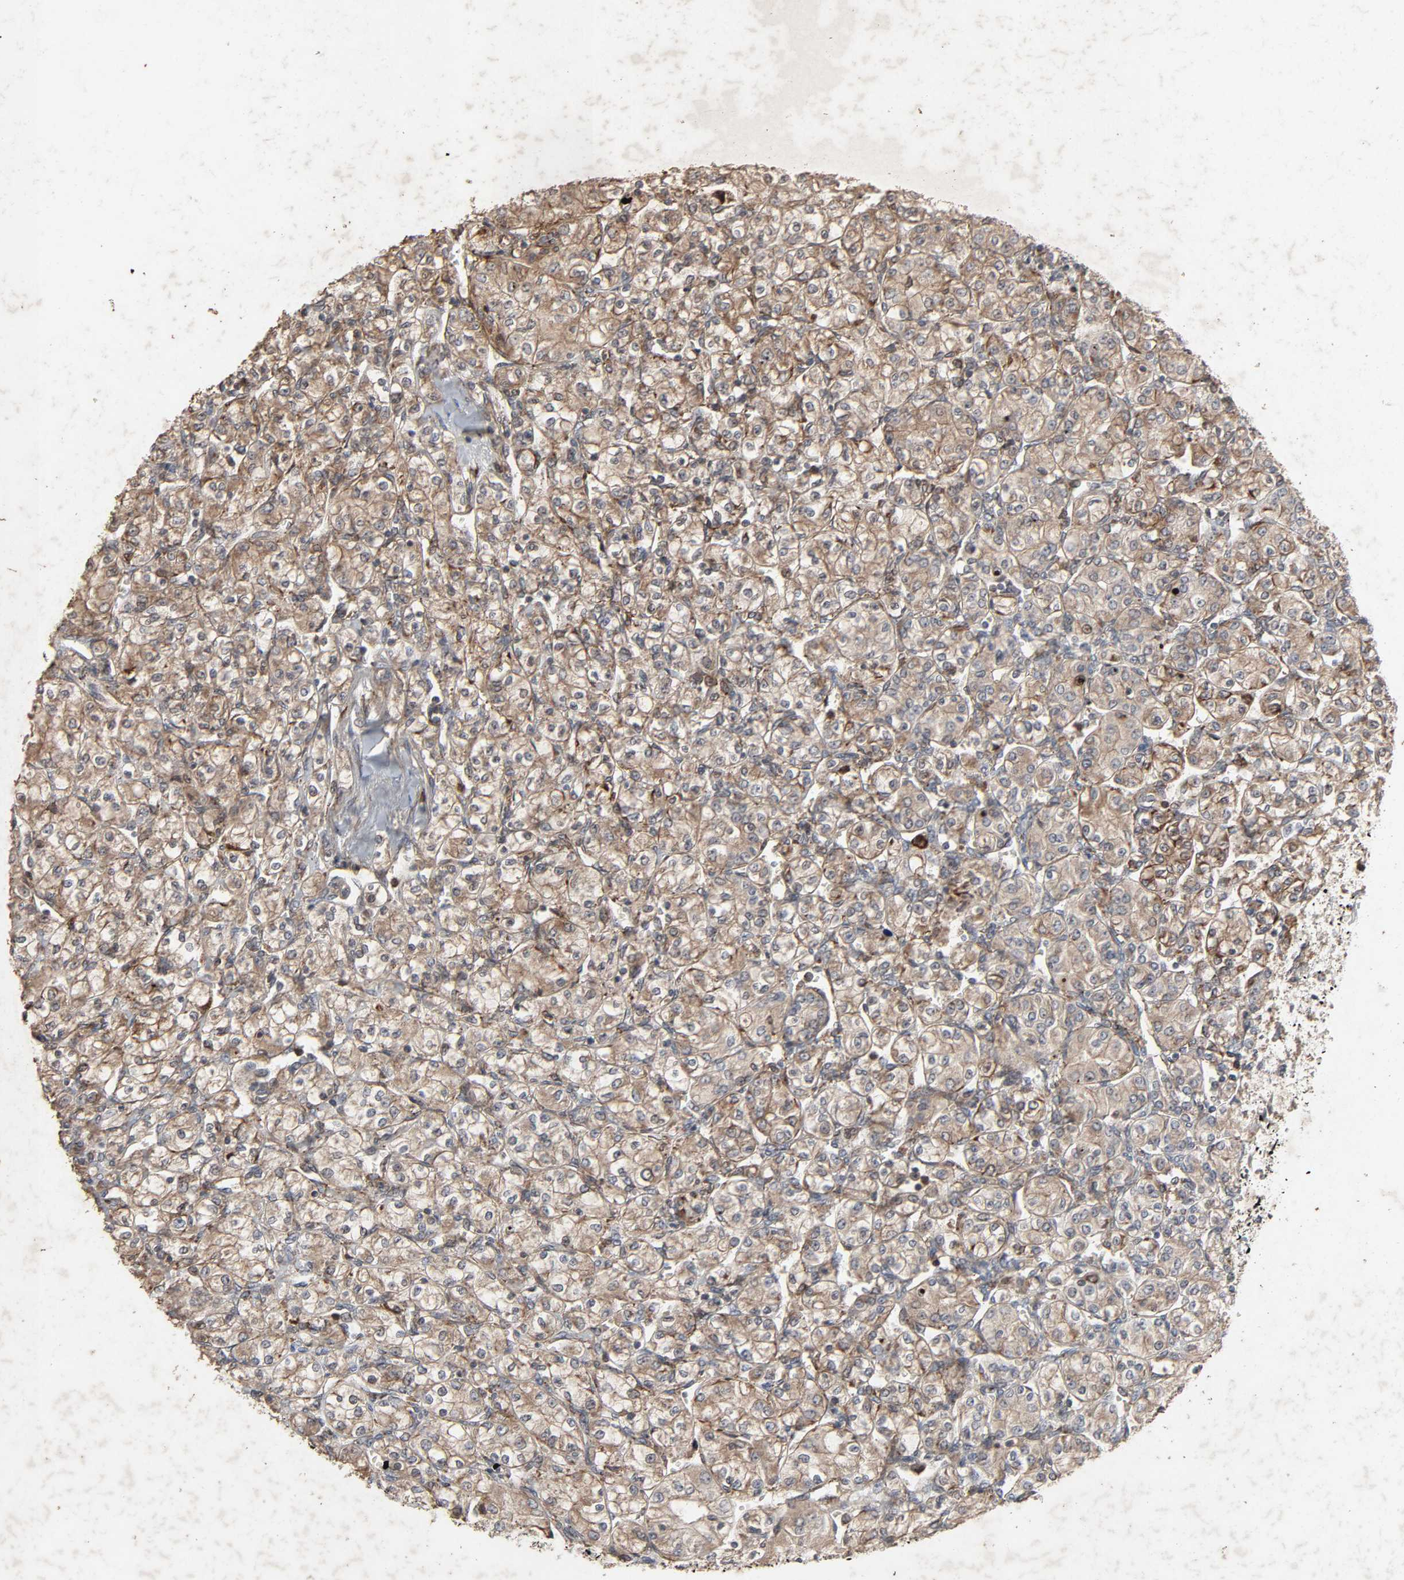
{"staining": {"intensity": "weak", "quantity": ">75%", "location": "cytoplasmic/membranous"}, "tissue": "renal cancer", "cell_type": "Tumor cells", "image_type": "cancer", "snomed": [{"axis": "morphology", "description": "Adenocarcinoma, NOS"}, {"axis": "topography", "description": "Kidney"}], "caption": "A low amount of weak cytoplasmic/membranous staining is appreciated in approximately >75% of tumor cells in renal cancer tissue.", "gene": "ADCY4", "patient": {"sex": "male", "age": 77}}